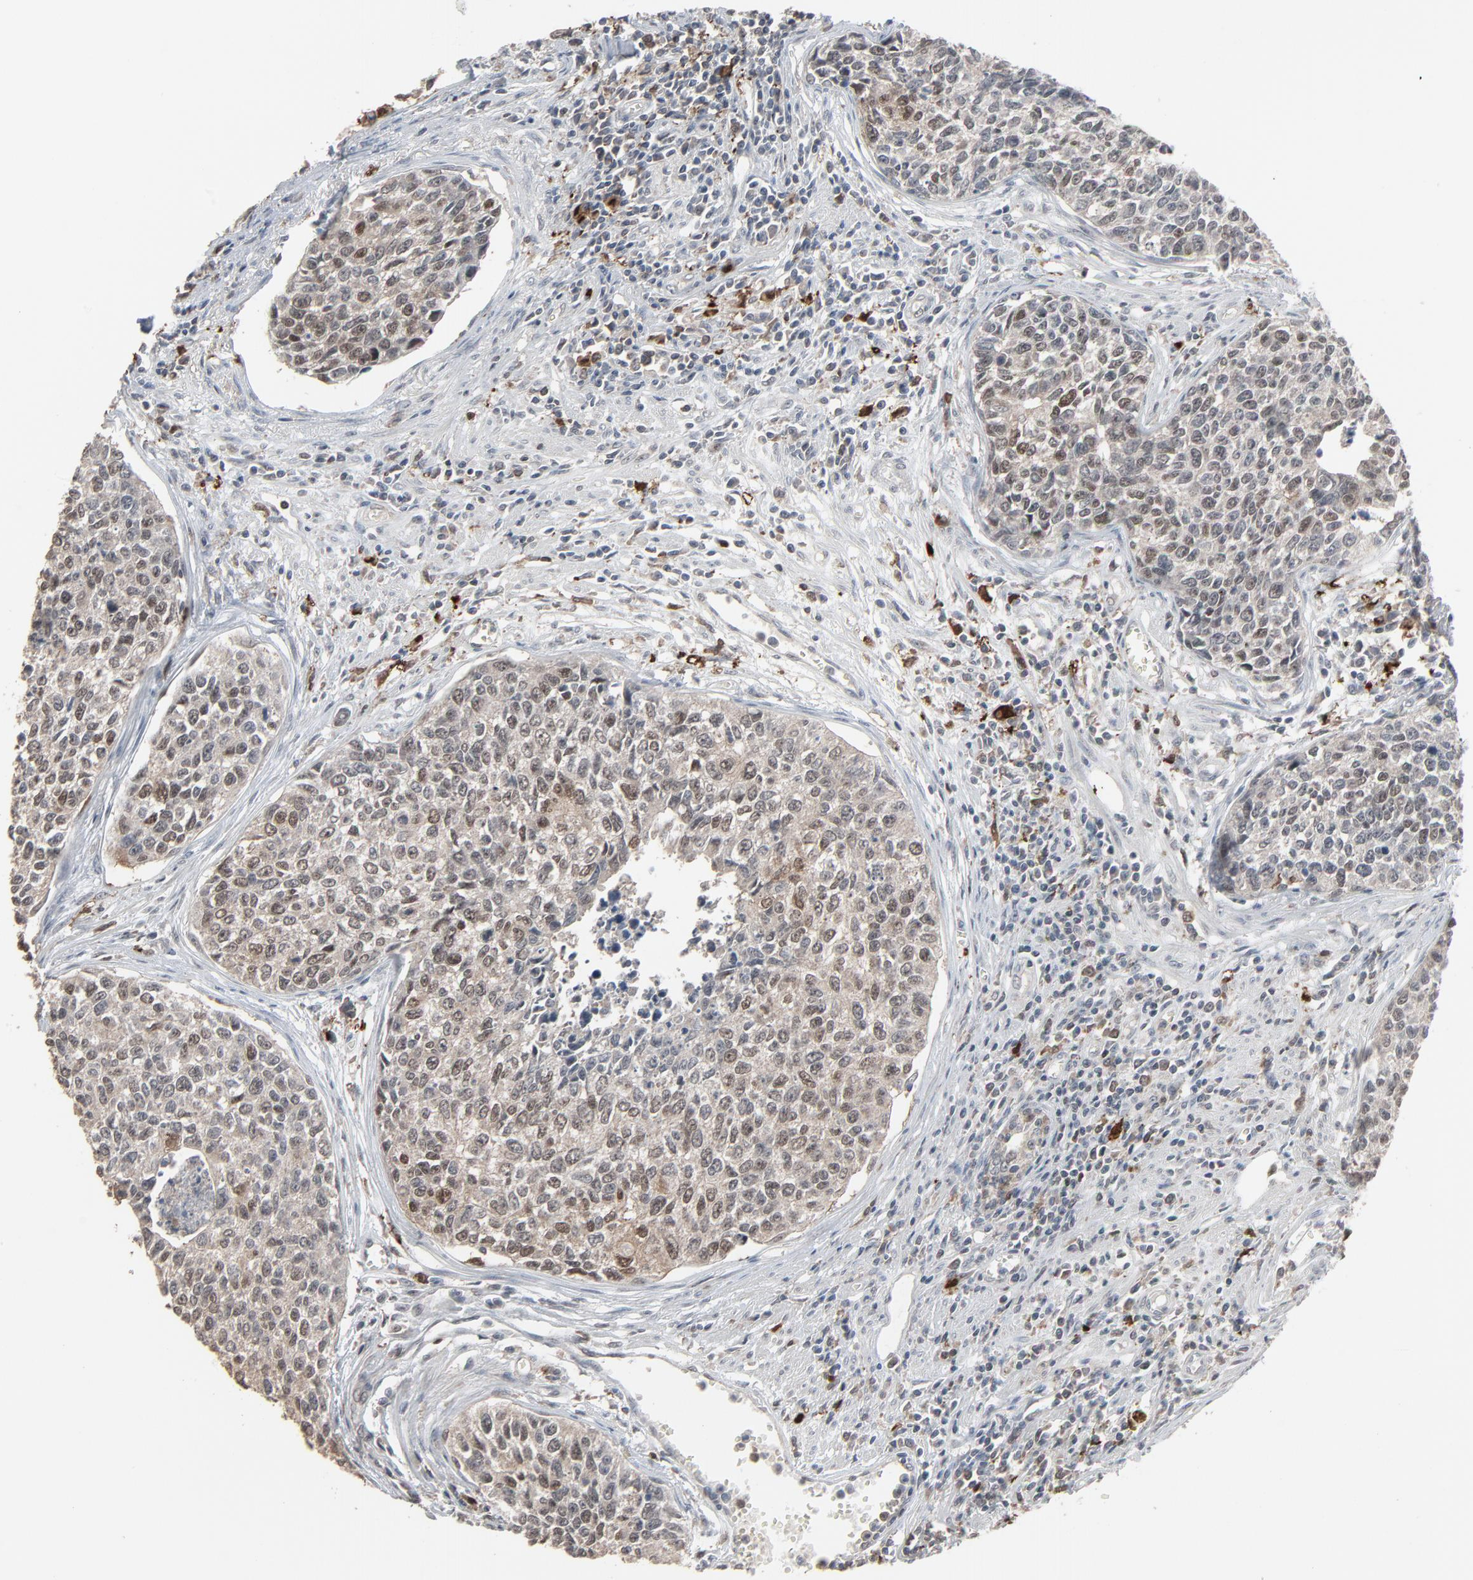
{"staining": {"intensity": "weak", "quantity": ">75%", "location": "cytoplasmic/membranous"}, "tissue": "urothelial cancer", "cell_type": "Tumor cells", "image_type": "cancer", "snomed": [{"axis": "morphology", "description": "Urothelial carcinoma, High grade"}, {"axis": "topography", "description": "Urinary bladder"}], "caption": "Immunohistochemical staining of urothelial carcinoma (high-grade) reveals weak cytoplasmic/membranous protein expression in approximately >75% of tumor cells. (IHC, brightfield microscopy, high magnification).", "gene": "DOCK8", "patient": {"sex": "male", "age": 81}}